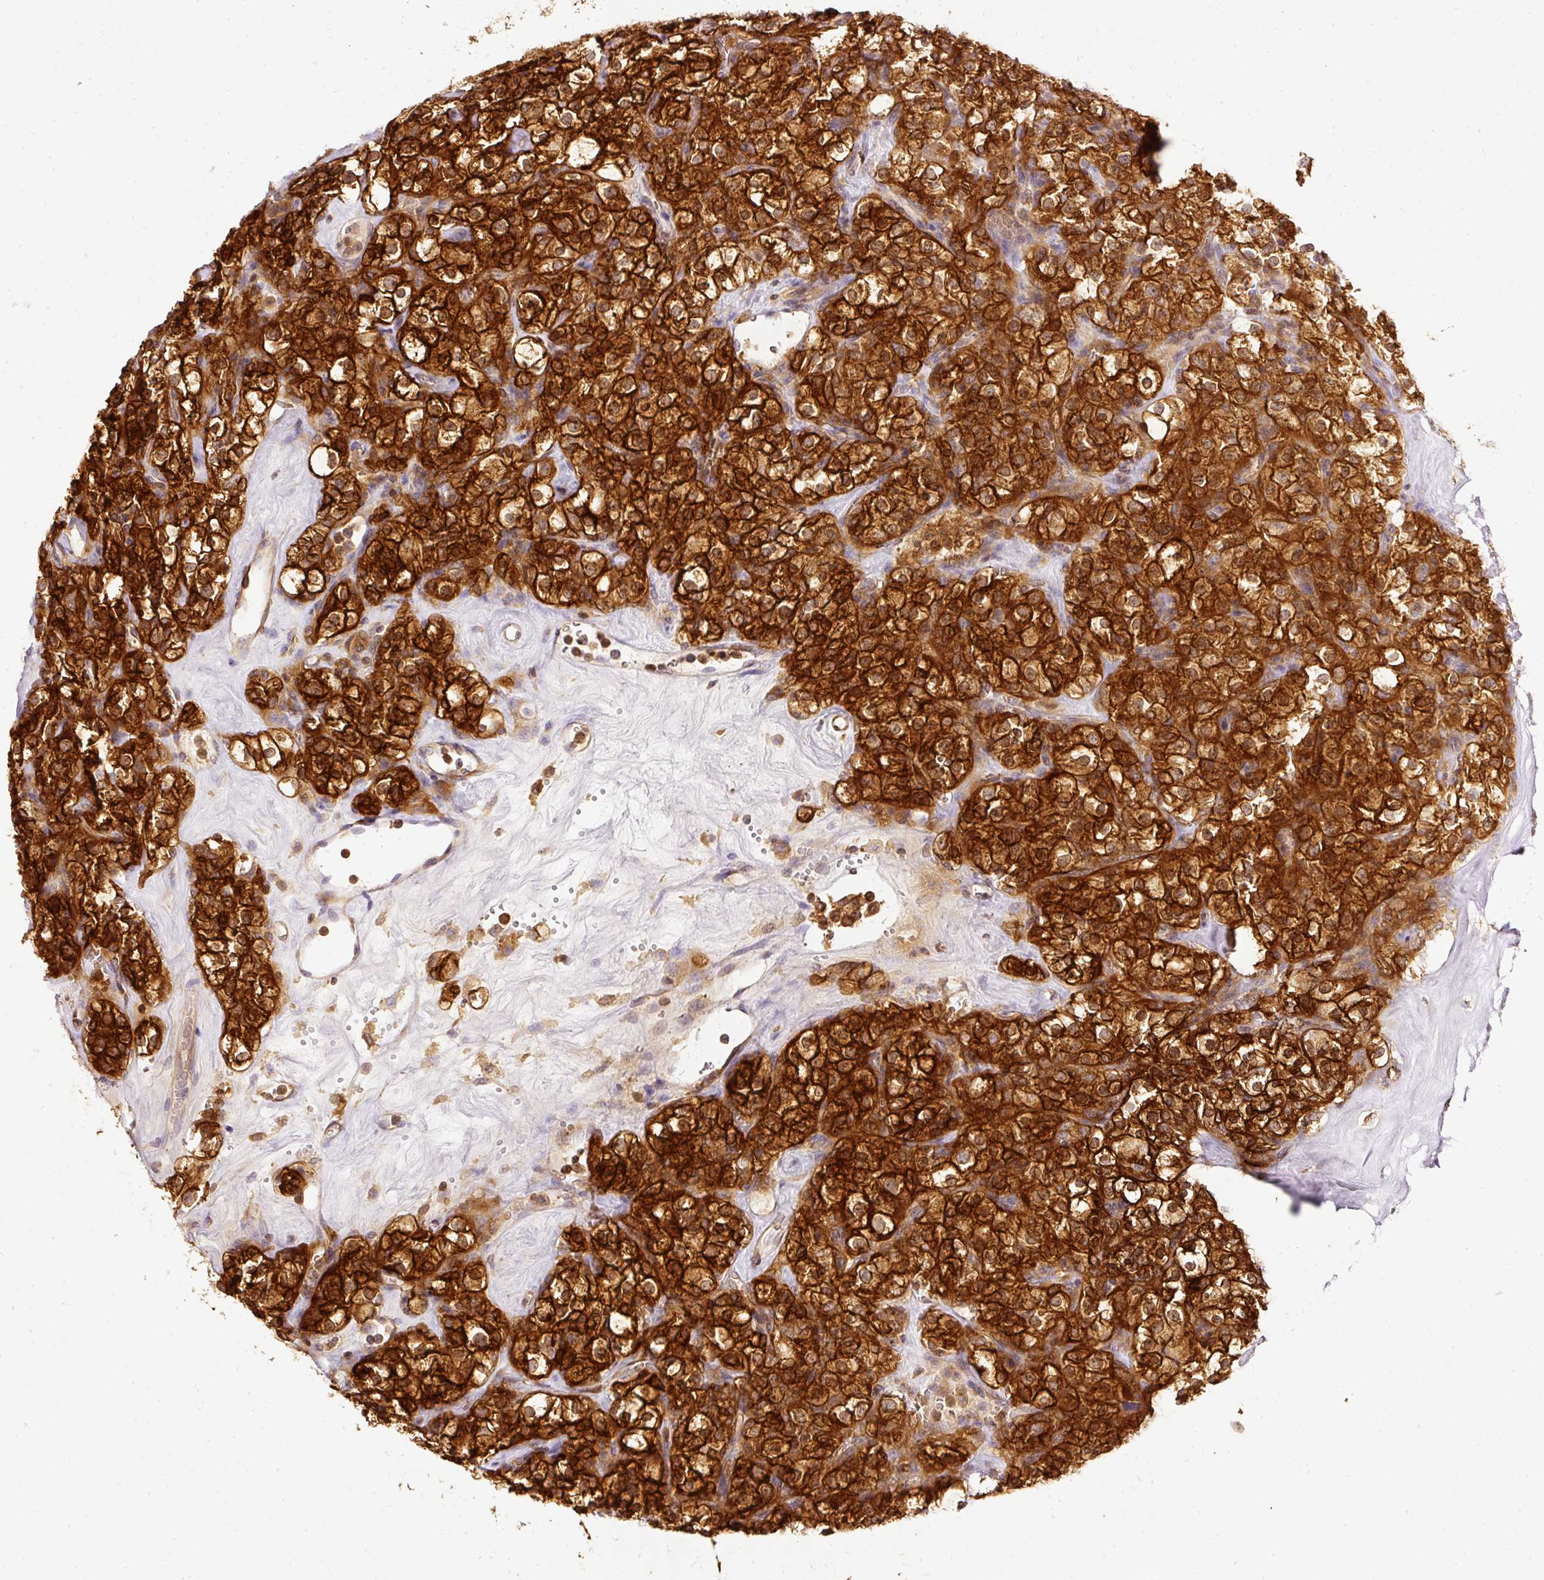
{"staining": {"intensity": "strong", "quantity": ">75%", "location": "cytoplasmic/membranous"}, "tissue": "renal cancer", "cell_type": "Tumor cells", "image_type": "cancer", "snomed": [{"axis": "morphology", "description": "Adenocarcinoma, NOS"}, {"axis": "topography", "description": "Kidney"}], "caption": "Tumor cells demonstrate high levels of strong cytoplasmic/membranous expression in approximately >75% of cells in human renal adenocarcinoma. The protein is shown in brown color, while the nuclei are stained blue.", "gene": "ARMH3", "patient": {"sex": "female", "age": 74}}